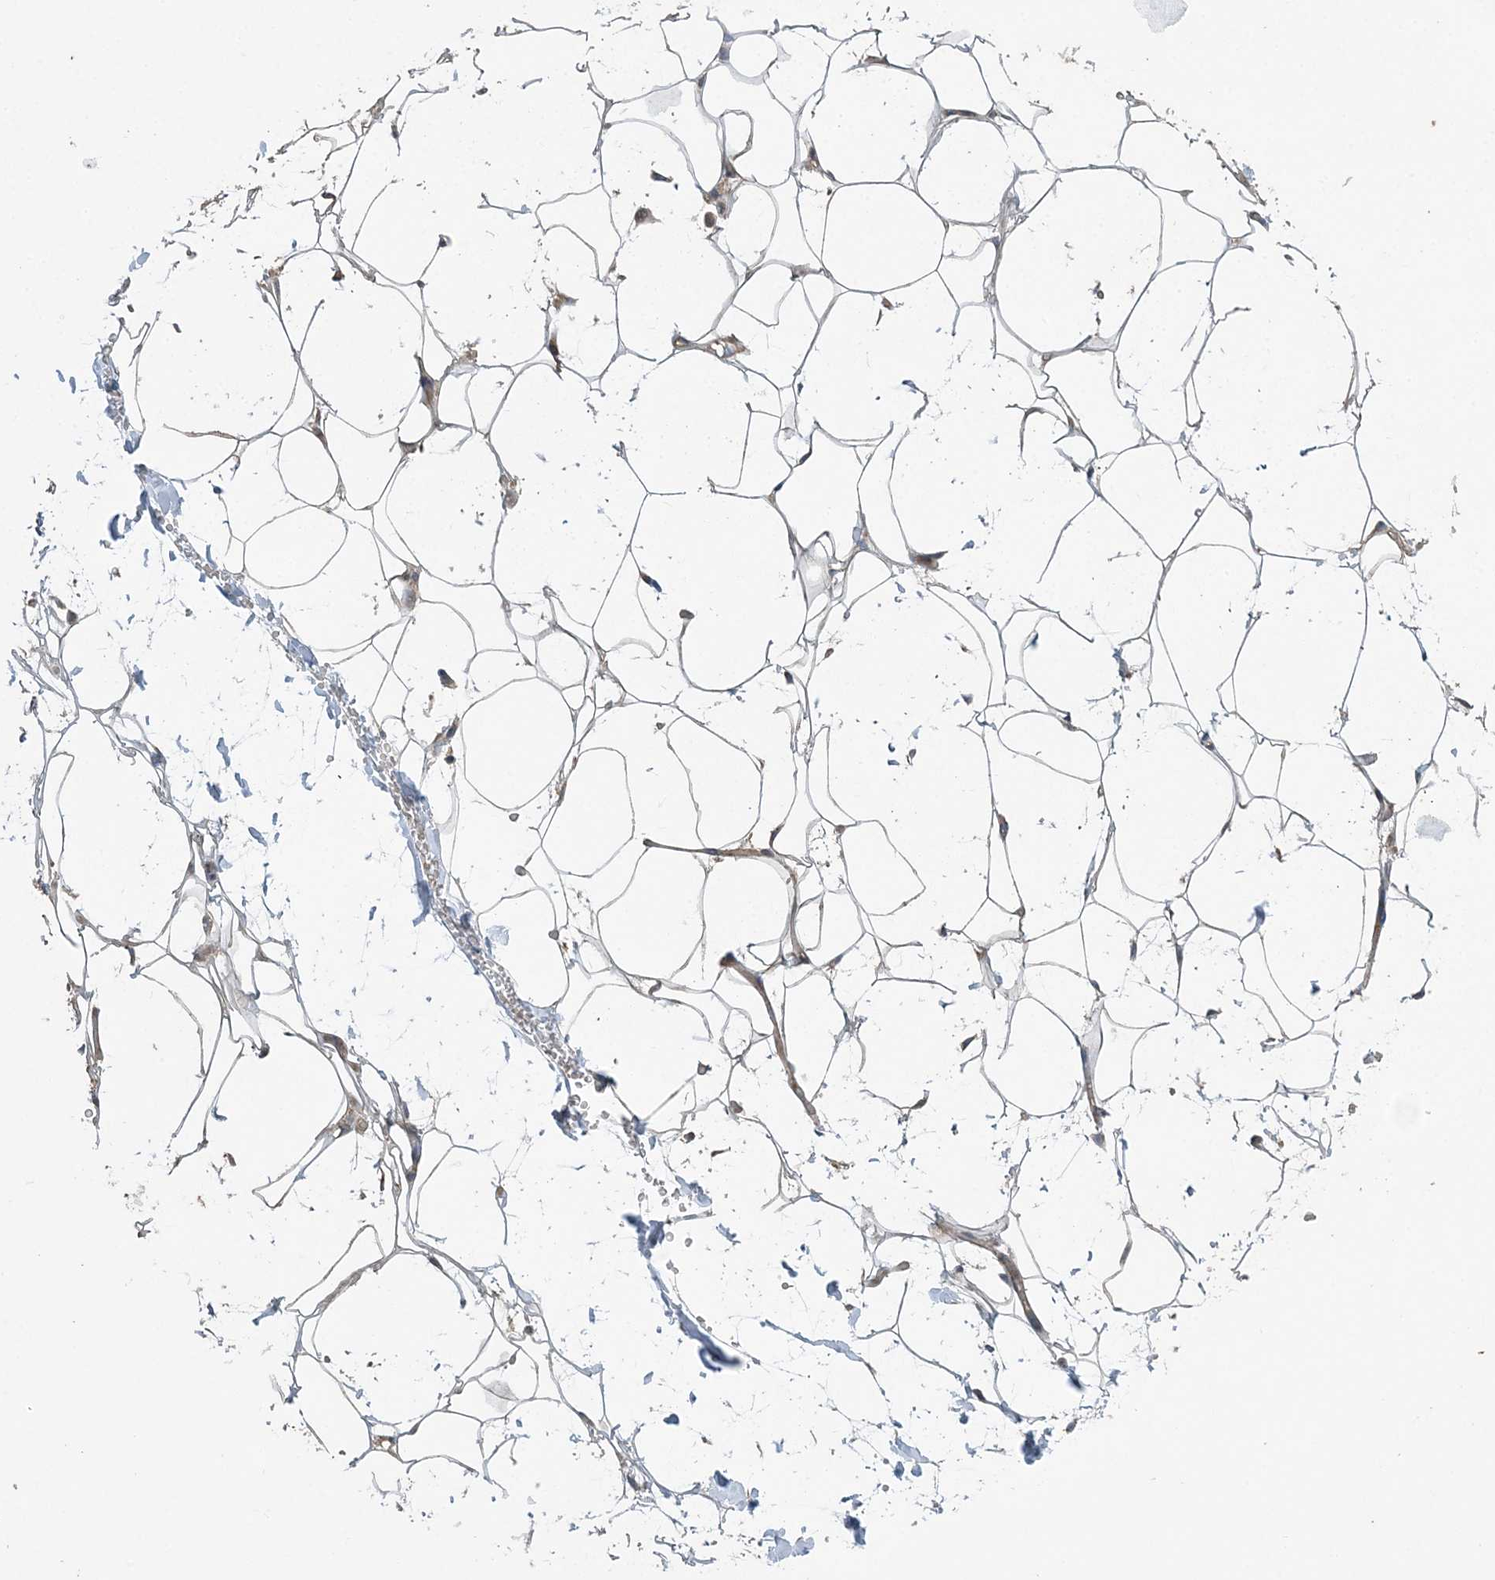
{"staining": {"intensity": "negative", "quantity": "none", "location": "none"}, "tissue": "adipose tissue", "cell_type": "Adipocytes", "image_type": "normal", "snomed": [{"axis": "morphology", "description": "Normal tissue, NOS"}, {"axis": "topography", "description": "Breast"}], "caption": "IHC histopathology image of normal adipose tissue: adipose tissue stained with DAB (3,3'-diaminobenzidine) demonstrates no significant protein staining in adipocytes. The staining was performed using DAB (3,3'-diaminobenzidine) to visualize the protein expression in brown, while the nuclei were stained in blue with hematoxylin (Magnification: 20x).", "gene": "SLC4A10", "patient": {"sex": "female", "age": 26}}